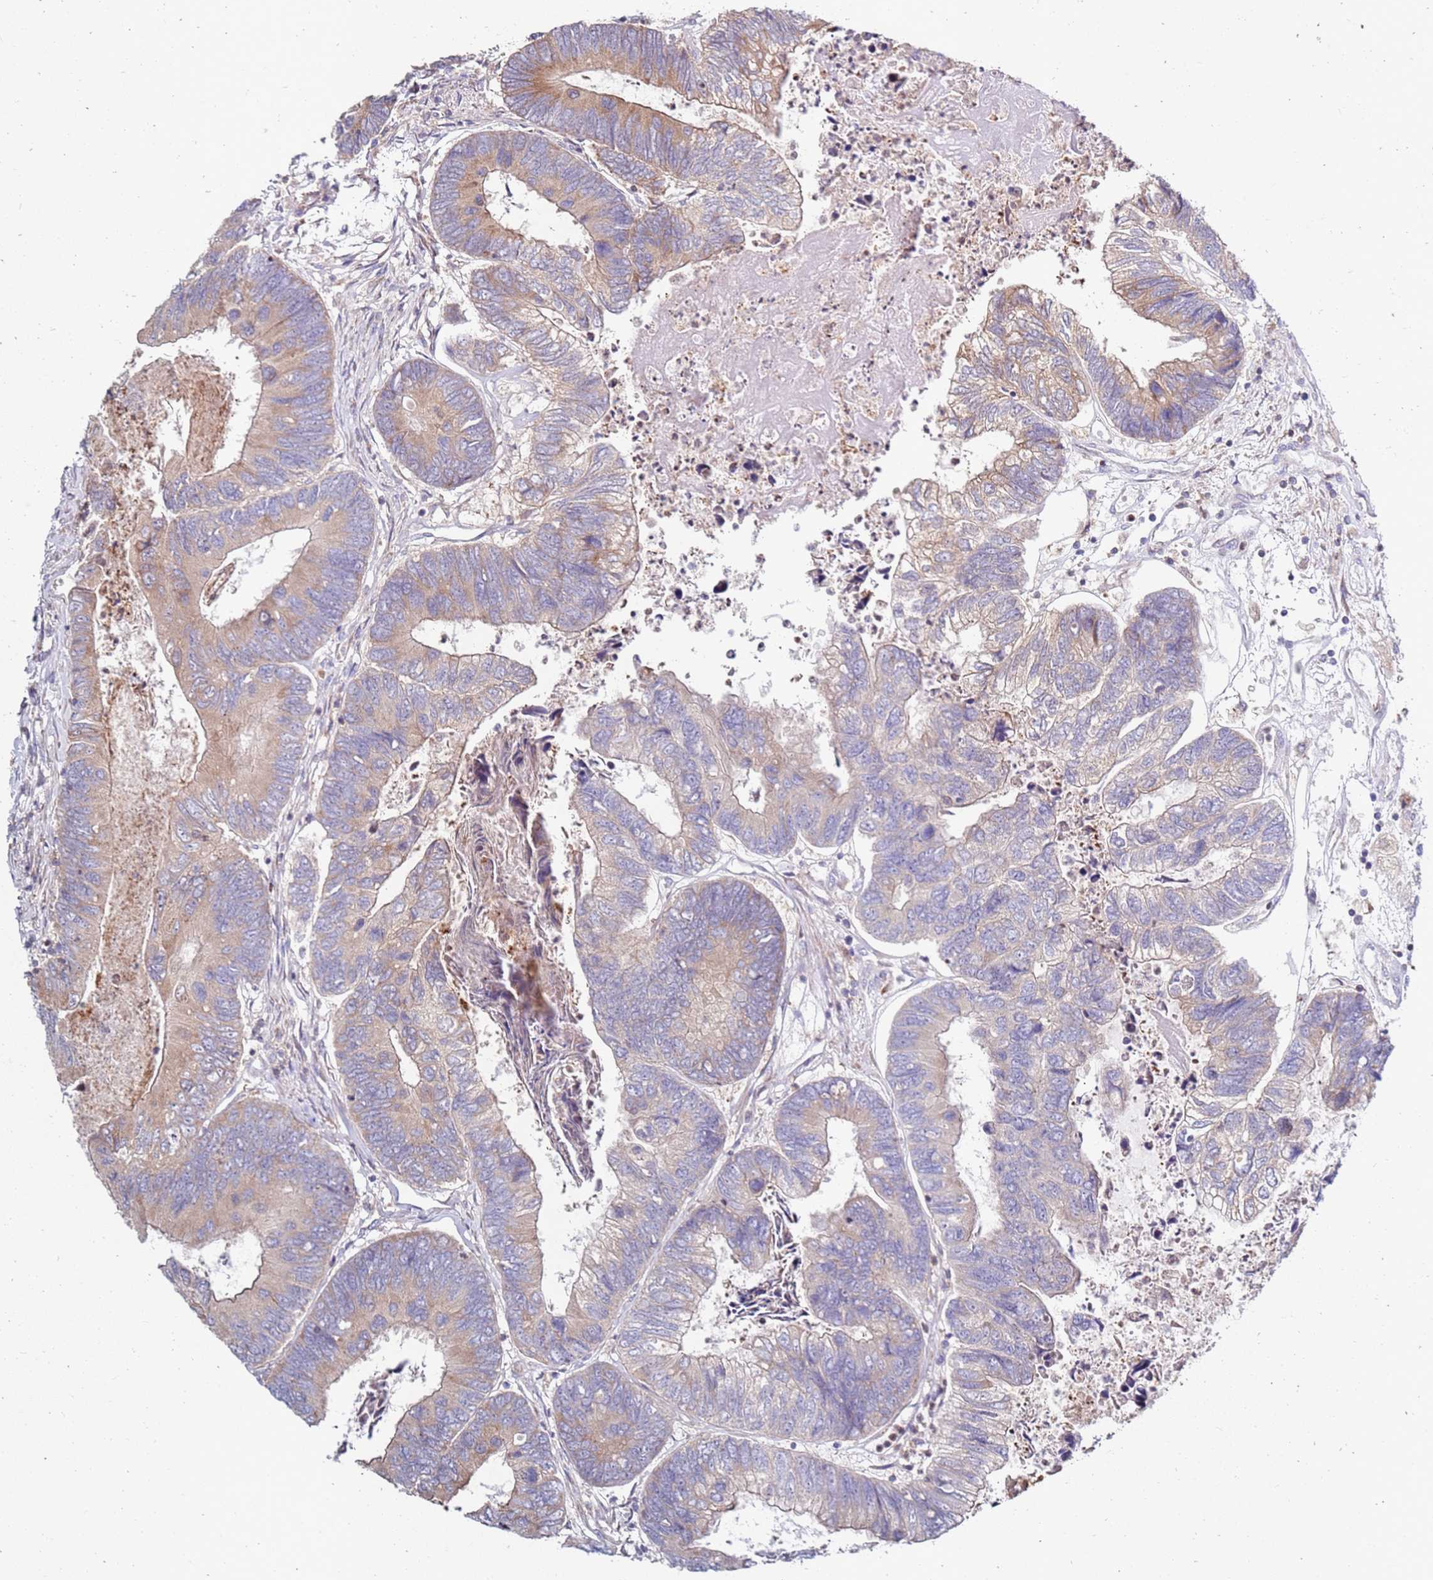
{"staining": {"intensity": "moderate", "quantity": "25%-75%", "location": "cytoplasmic/membranous"}, "tissue": "colorectal cancer", "cell_type": "Tumor cells", "image_type": "cancer", "snomed": [{"axis": "morphology", "description": "Adenocarcinoma, NOS"}, {"axis": "topography", "description": "Colon"}], "caption": "The photomicrograph demonstrates immunohistochemical staining of adenocarcinoma (colorectal). There is moderate cytoplasmic/membranous positivity is identified in about 25%-75% of tumor cells. The protein of interest is stained brown, and the nuclei are stained in blue (DAB (3,3'-diaminobenzidine) IHC with brightfield microscopy, high magnification).", "gene": "CNOT9", "patient": {"sex": "female", "age": 67}}